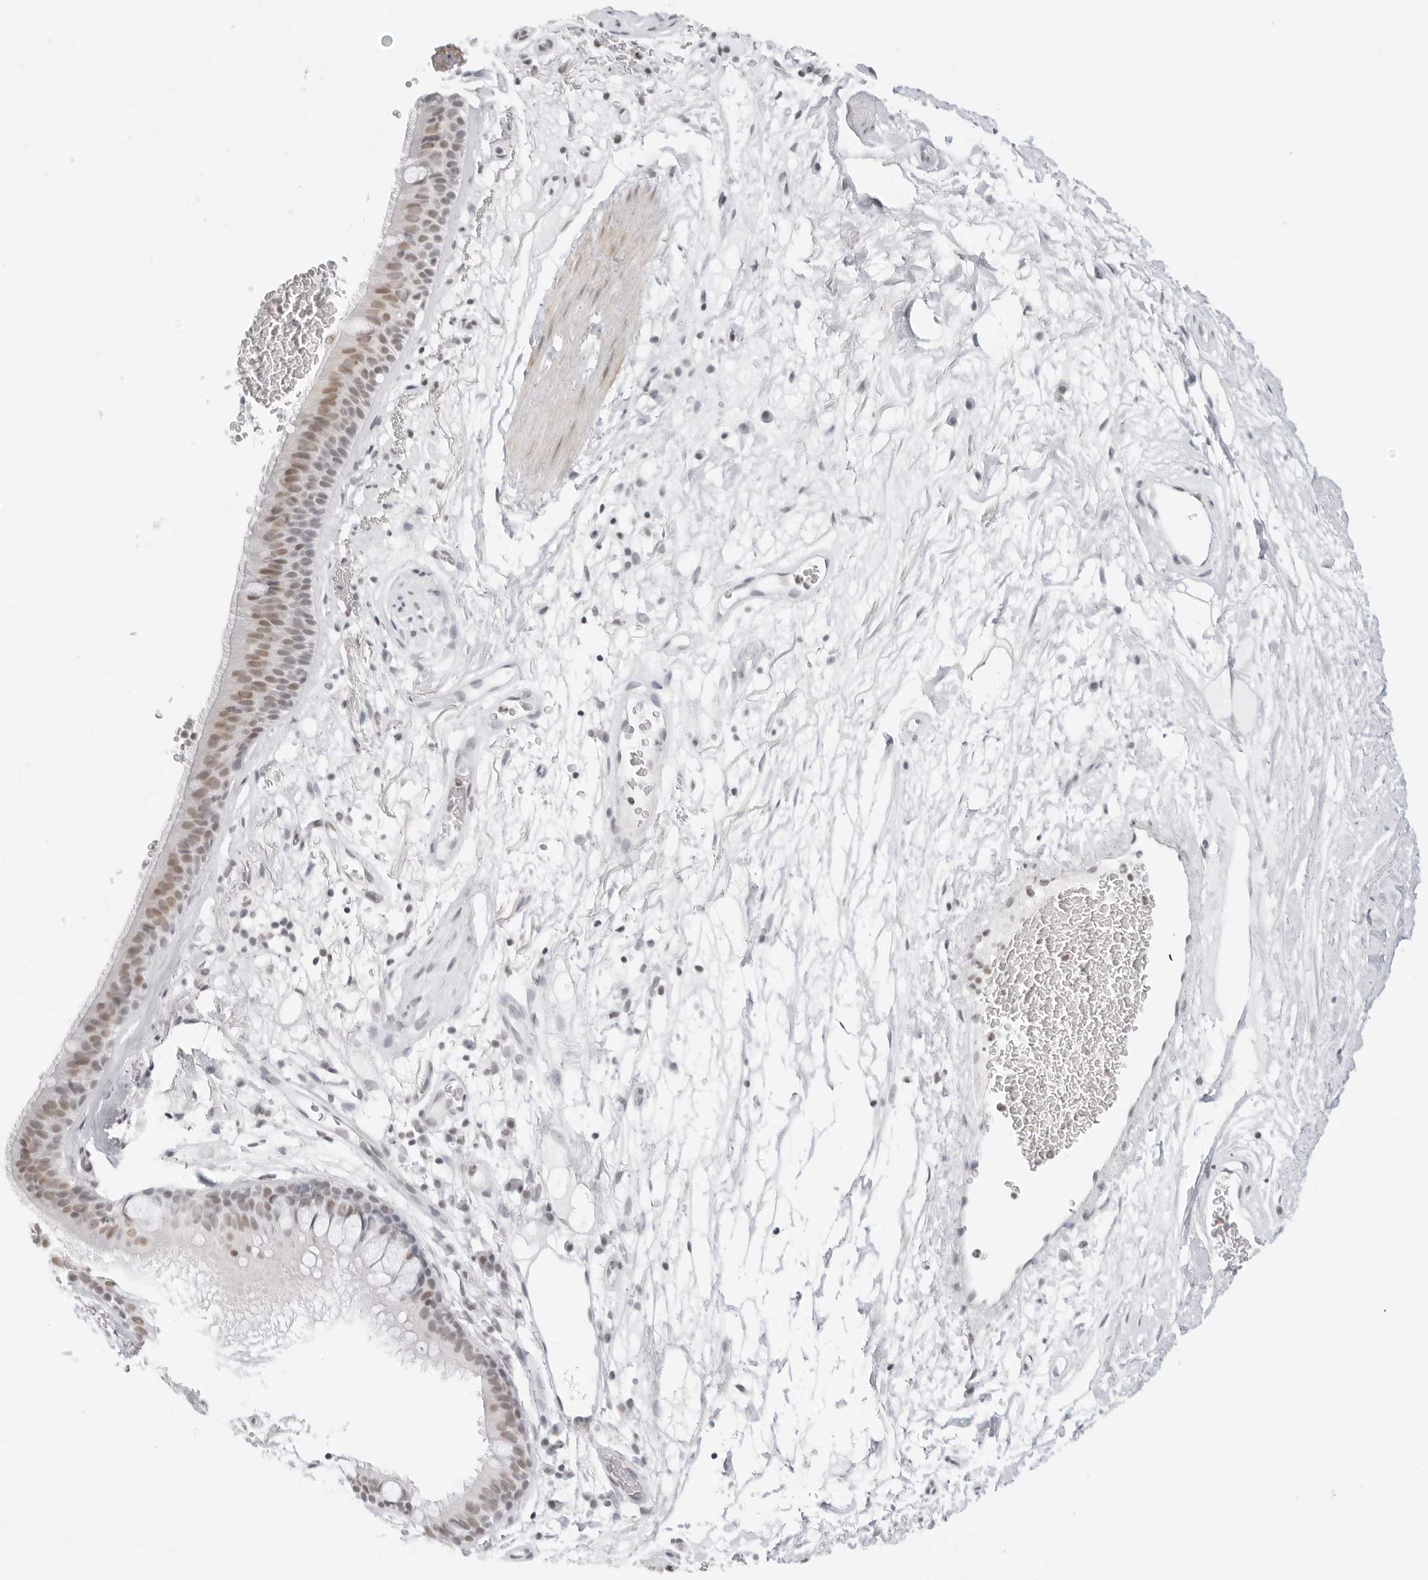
{"staining": {"intensity": "moderate", "quantity": ">75%", "location": "nuclear"}, "tissue": "bronchus", "cell_type": "Respiratory epithelial cells", "image_type": "normal", "snomed": [{"axis": "morphology", "description": "Normal tissue, NOS"}, {"axis": "topography", "description": "Cartilage tissue"}], "caption": "Respiratory epithelial cells show medium levels of moderate nuclear staining in about >75% of cells in benign human bronchus. The protein of interest is stained brown, and the nuclei are stained in blue (DAB IHC with brightfield microscopy, high magnification).", "gene": "TCIM", "patient": {"sex": "female", "age": 63}}